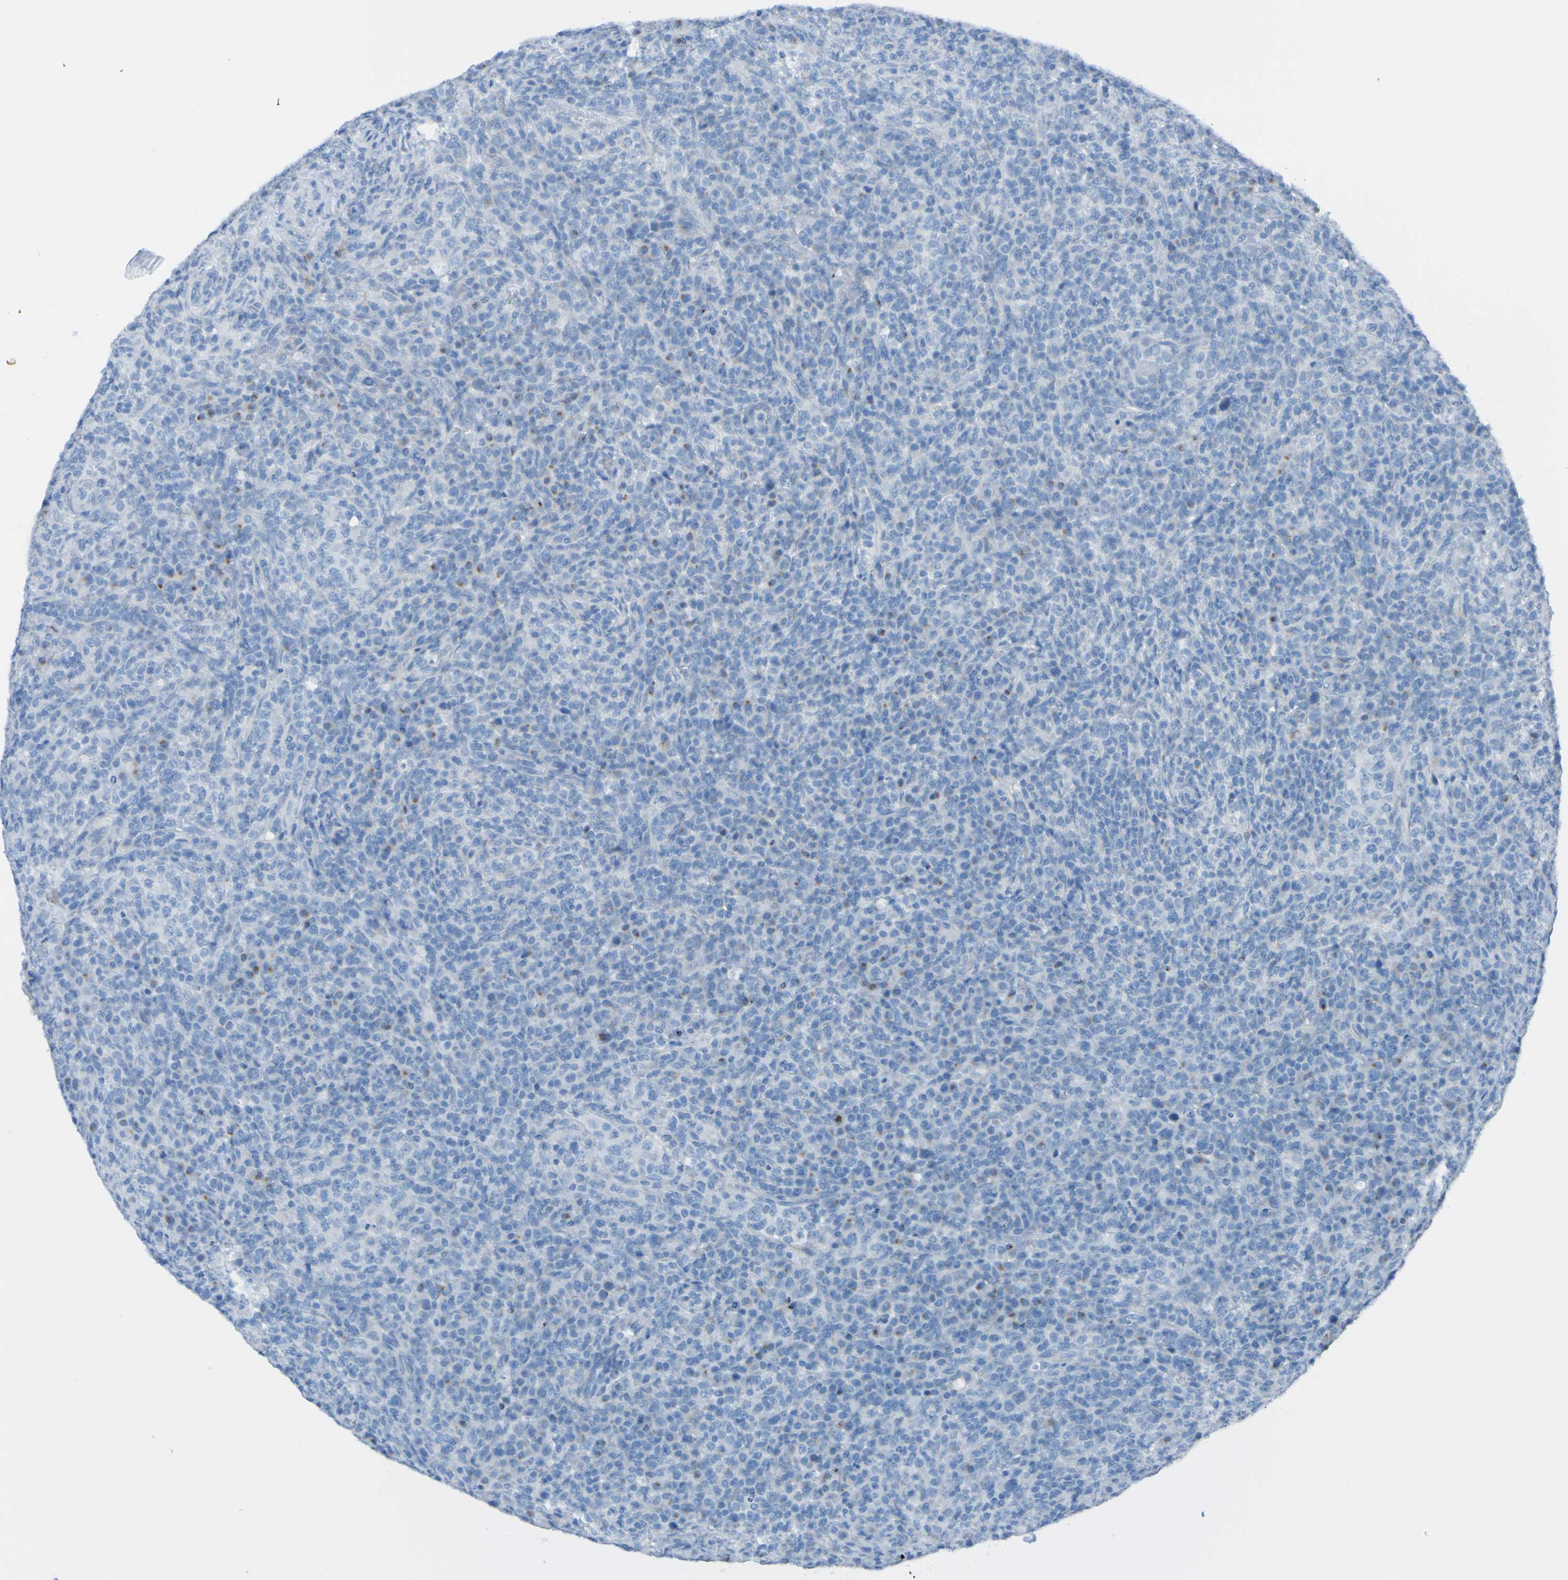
{"staining": {"intensity": "negative", "quantity": "none", "location": "none"}, "tissue": "lymphoma", "cell_type": "Tumor cells", "image_type": "cancer", "snomed": [{"axis": "morphology", "description": "Malignant lymphoma, non-Hodgkin's type, High grade"}, {"axis": "topography", "description": "Lymph node"}], "caption": "Lymphoma stained for a protein using immunohistochemistry (IHC) reveals no positivity tumor cells.", "gene": "ACMSD", "patient": {"sex": "female", "age": 76}}